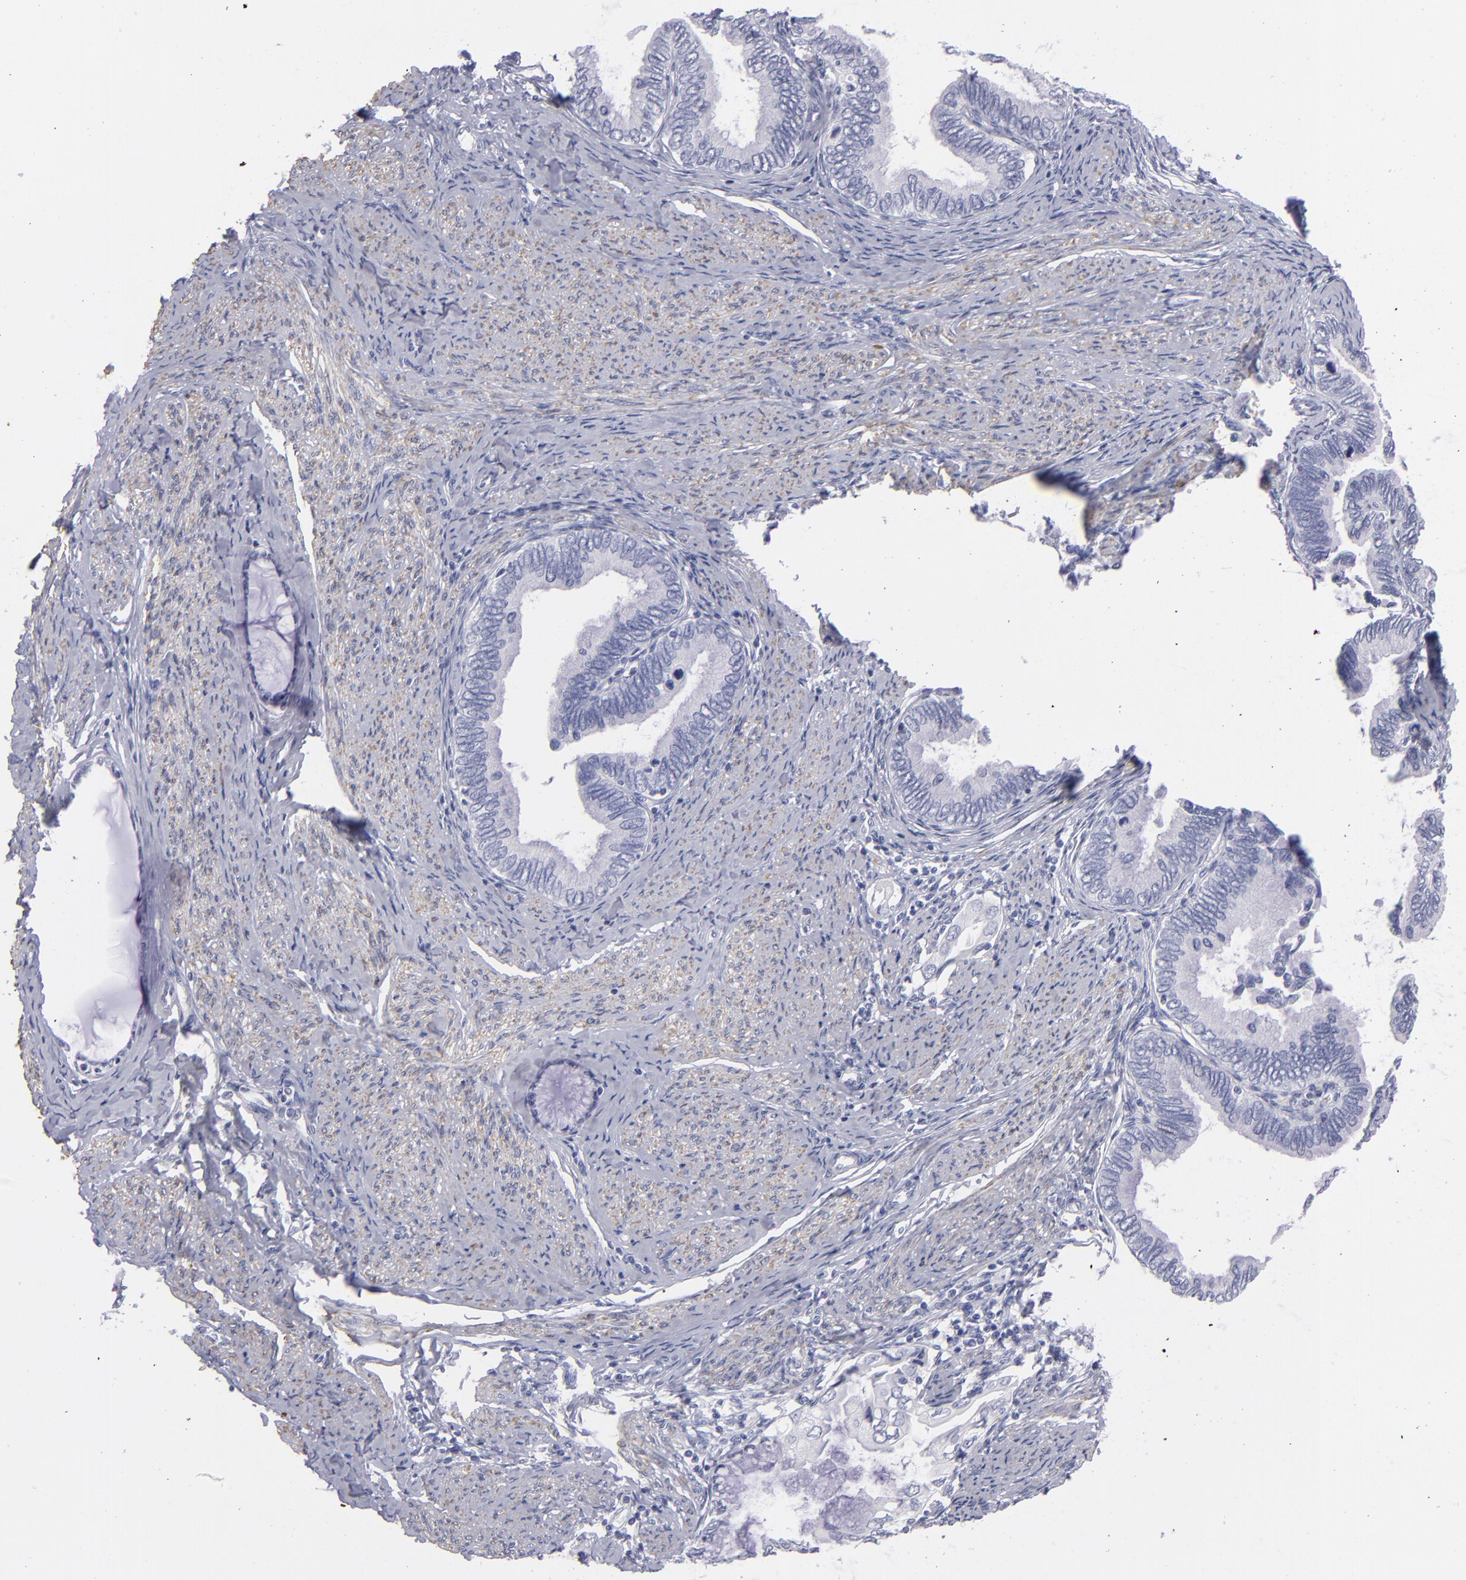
{"staining": {"intensity": "negative", "quantity": "none", "location": "none"}, "tissue": "cervical cancer", "cell_type": "Tumor cells", "image_type": "cancer", "snomed": [{"axis": "morphology", "description": "Adenocarcinoma, NOS"}, {"axis": "topography", "description": "Cervix"}], "caption": "Immunohistochemical staining of human adenocarcinoma (cervical) displays no significant positivity in tumor cells.", "gene": "MYH11", "patient": {"sex": "female", "age": 49}}